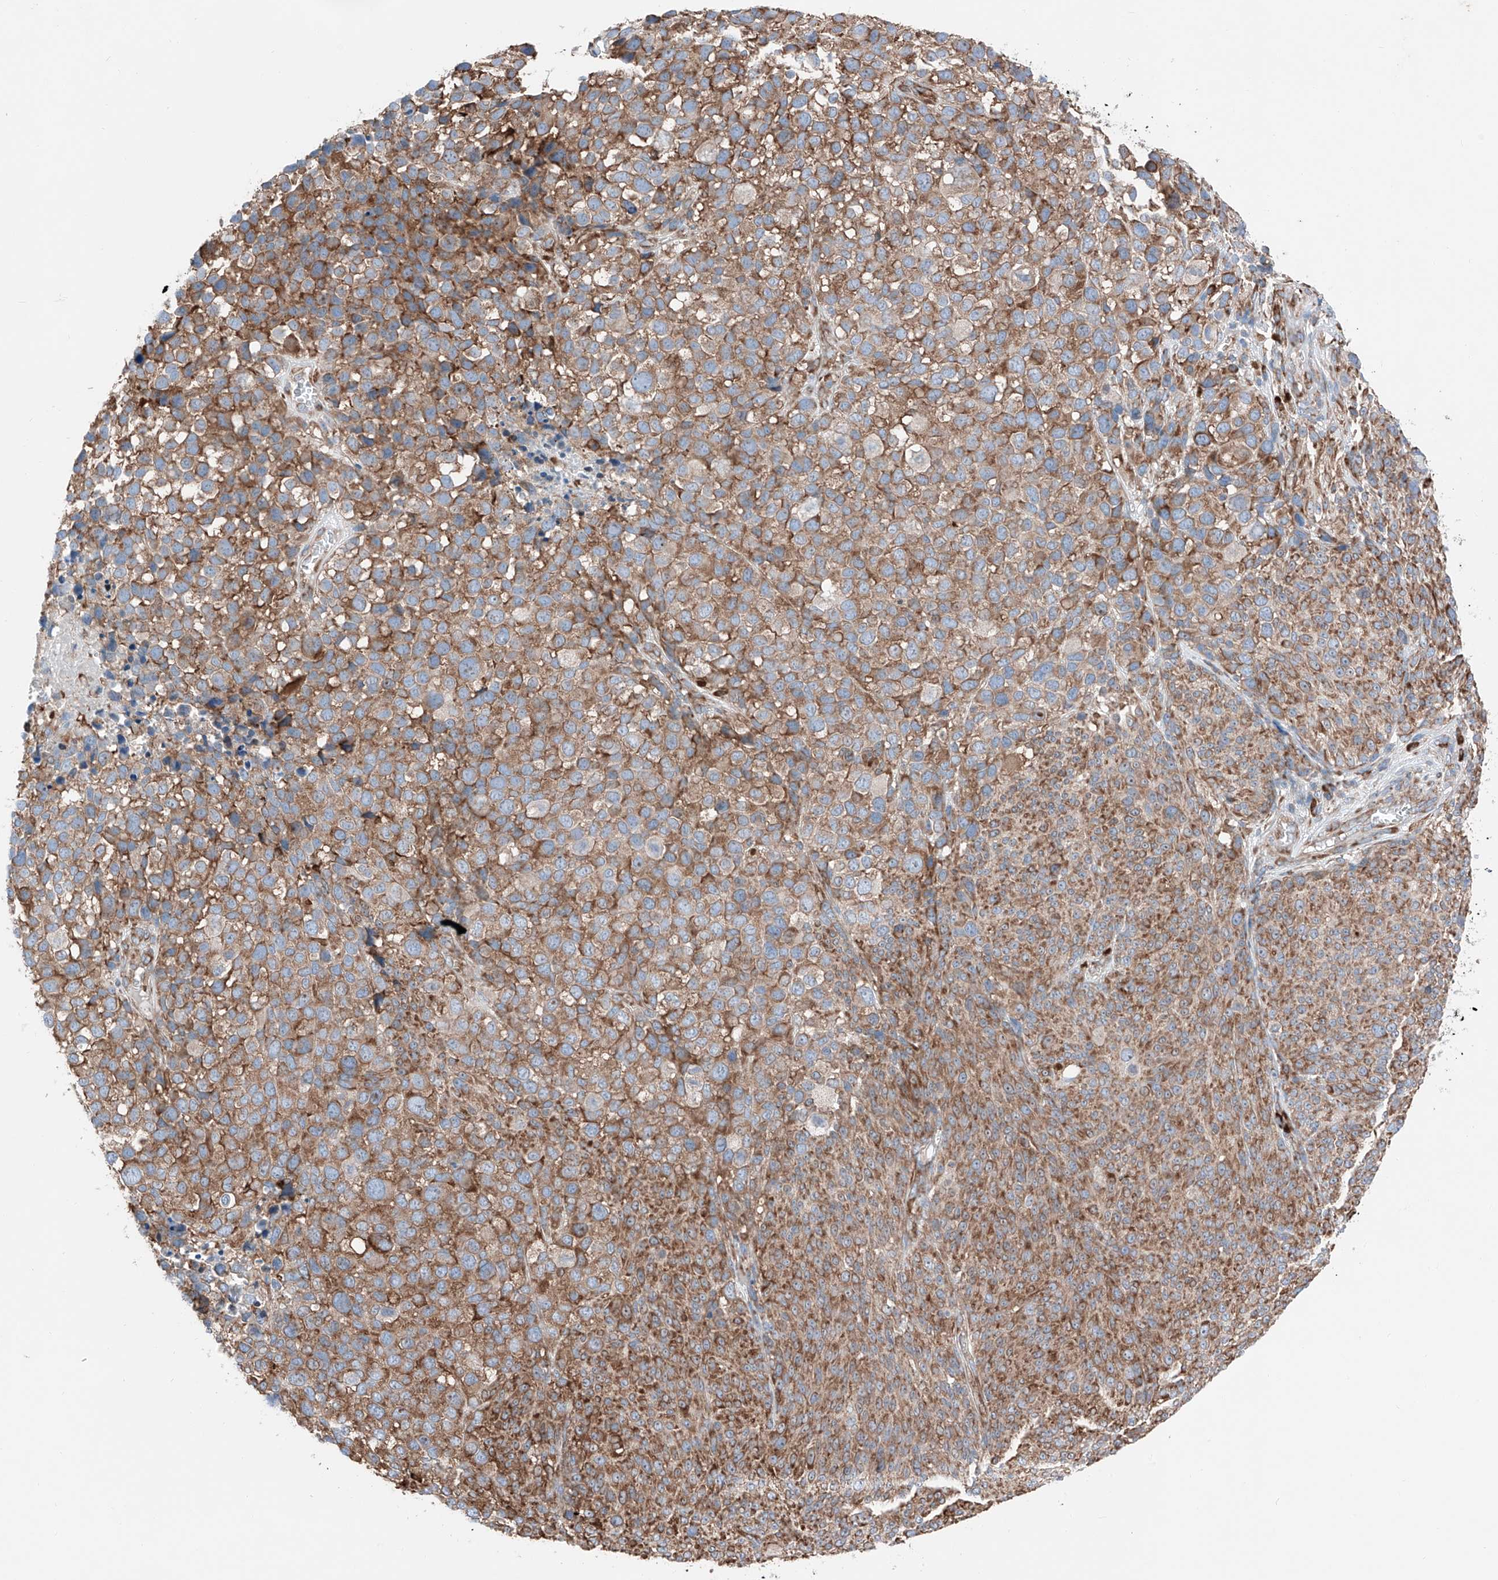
{"staining": {"intensity": "moderate", "quantity": ">75%", "location": "cytoplasmic/membranous"}, "tissue": "melanoma", "cell_type": "Tumor cells", "image_type": "cancer", "snomed": [{"axis": "morphology", "description": "Malignant melanoma, NOS"}, {"axis": "topography", "description": "Skin of trunk"}], "caption": "A brown stain highlights moderate cytoplasmic/membranous staining of a protein in malignant melanoma tumor cells. (DAB (3,3'-diaminobenzidine) = brown stain, brightfield microscopy at high magnification).", "gene": "CRELD1", "patient": {"sex": "male", "age": 71}}